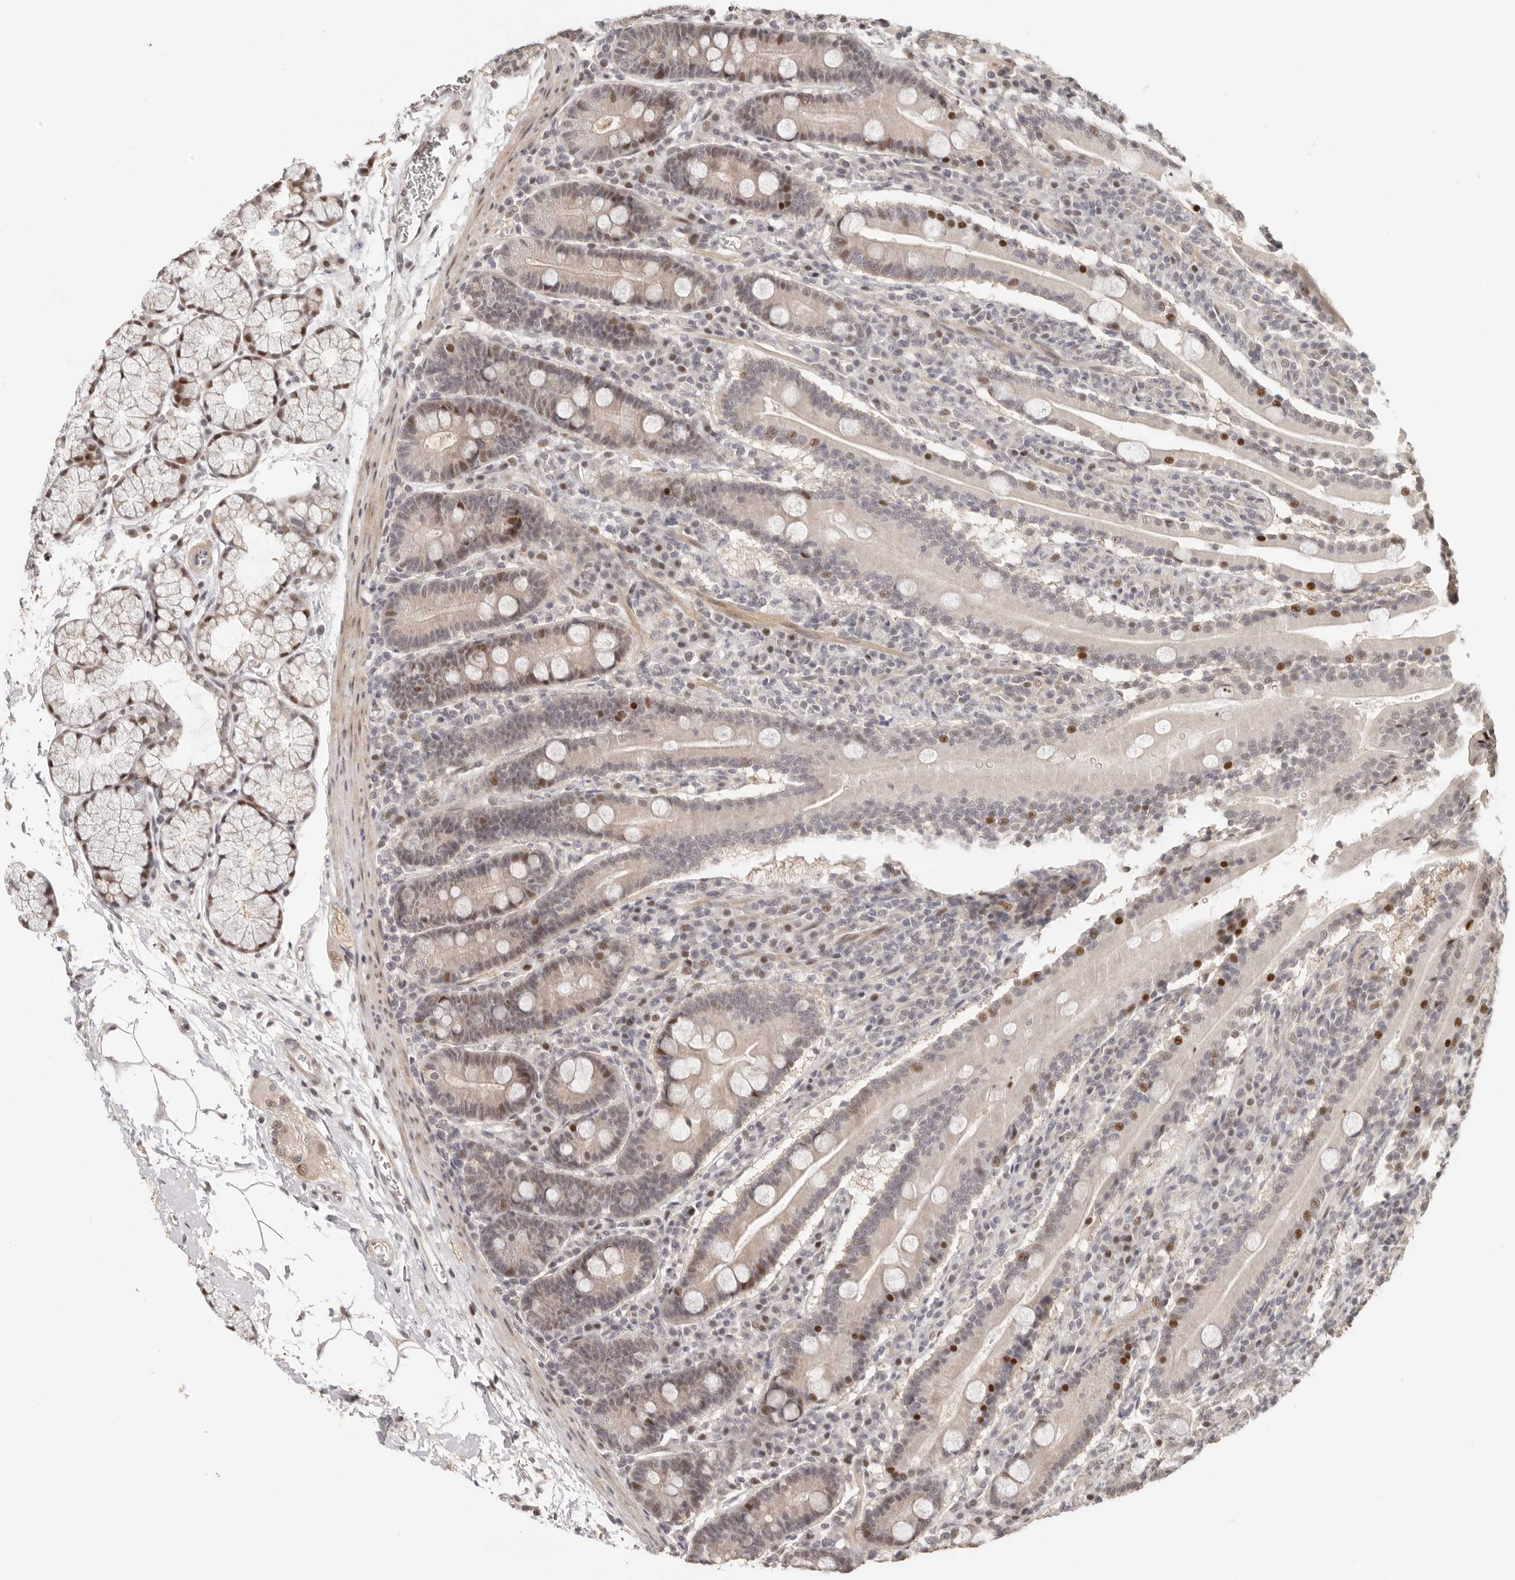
{"staining": {"intensity": "moderate", "quantity": "25%-75%", "location": "nuclear"}, "tissue": "duodenum", "cell_type": "Glandular cells", "image_type": "normal", "snomed": [{"axis": "morphology", "description": "Normal tissue, NOS"}, {"axis": "topography", "description": "Duodenum"}], "caption": "A medium amount of moderate nuclear positivity is seen in about 25%-75% of glandular cells in unremarkable duodenum.", "gene": "GPBP1L1", "patient": {"sex": "male", "age": 35}}